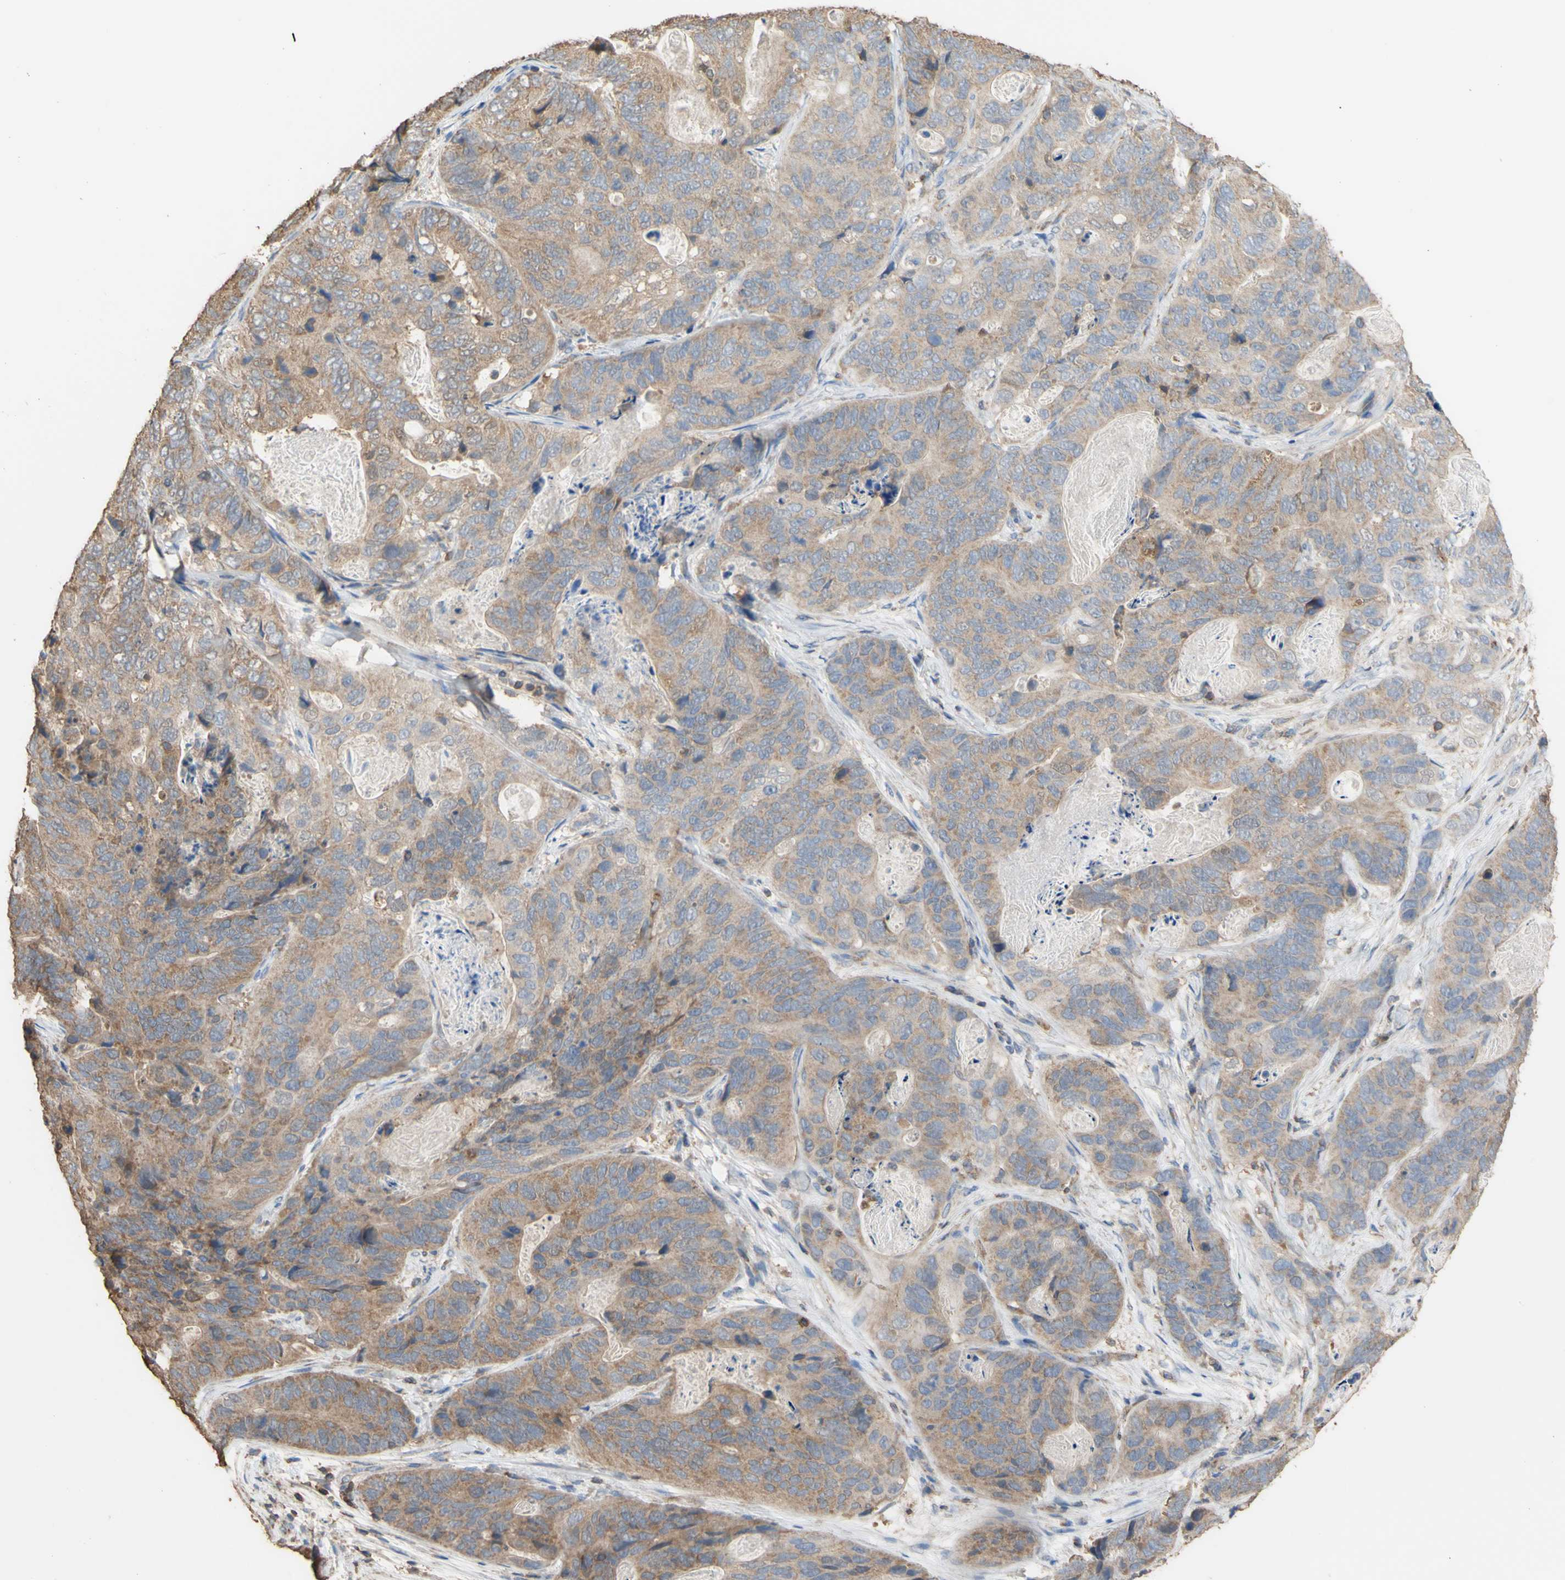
{"staining": {"intensity": "moderate", "quantity": ">75%", "location": "cytoplasmic/membranous"}, "tissue": "stomach cancer", "cell_type": "Tumor cells", "image_type": "cancer", "snomed": [{"axis": "morphology", "description": "Adenocarcinoma, NOS"}, {"axis": "topography", "description": "Stomach"}], "caption": "Immunohistochemistry (IHC) micrograph of human stomach cancer stained for a protein (brown), which displays medium levels of moderate cytoplasmic/membranous staining in about >75% of tumor cells.", "gene": "ALDH9A1", "patient": {"sex": "female", "age": 89}}